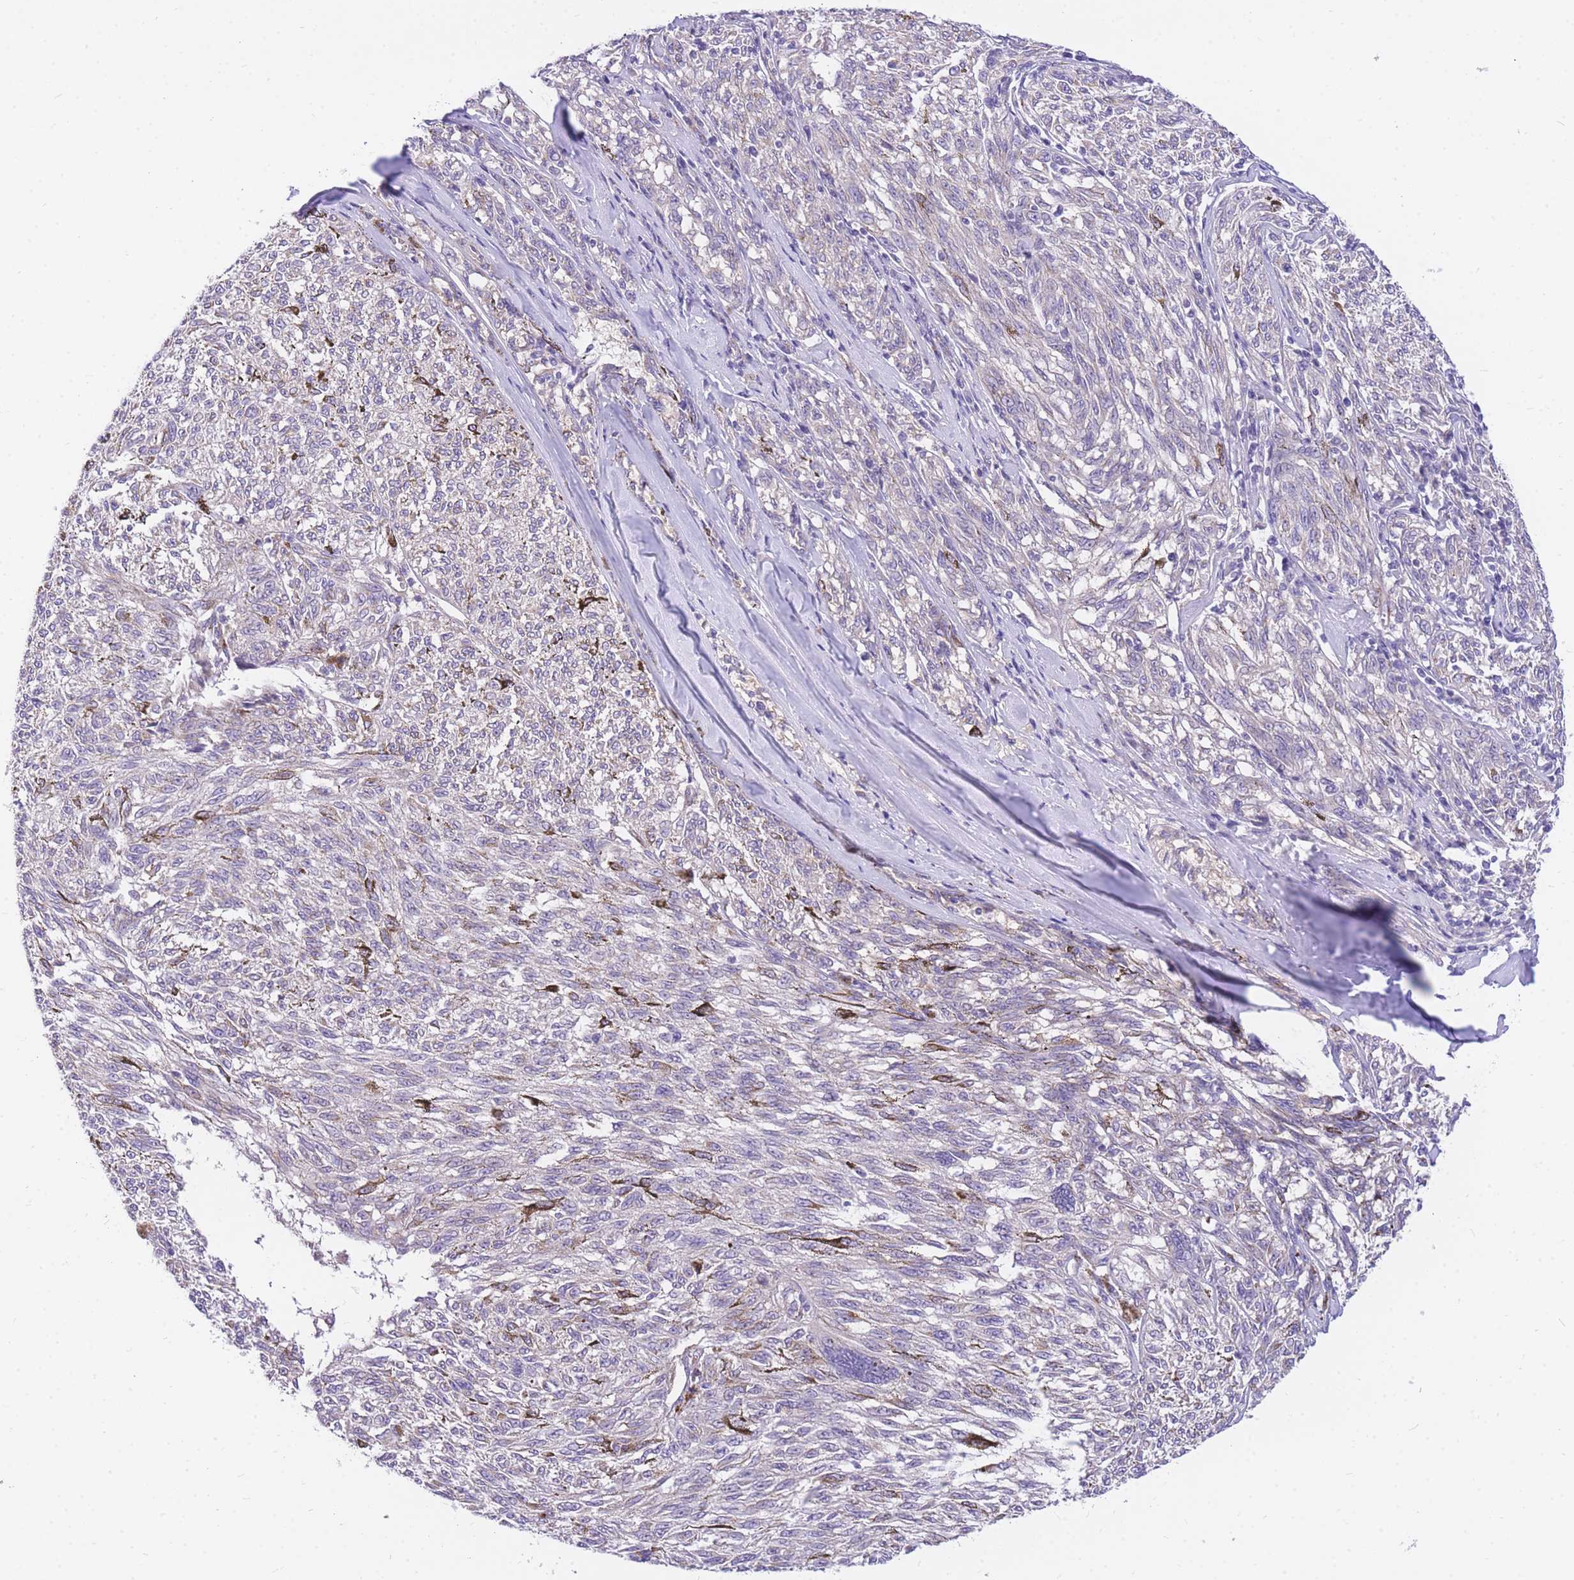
{"staining": {"intensity": "negative", "quantity": "none", "location": "none"}, "tissue": "melanoma", "cell_type": "Tumor cells", "image_type": "cancer", "snomed": [{"axis": "morphology", "description": "Malignant melanoma, NOS"}, {"axis": "topography", "description": "Skin"}], "caption": "IHC micrograph of melanoma stained for a protein (brown), which reveals no positivity in tumor cells.", "gene": "S100PBP", "patient": {"sex": "female", "age": 72}}